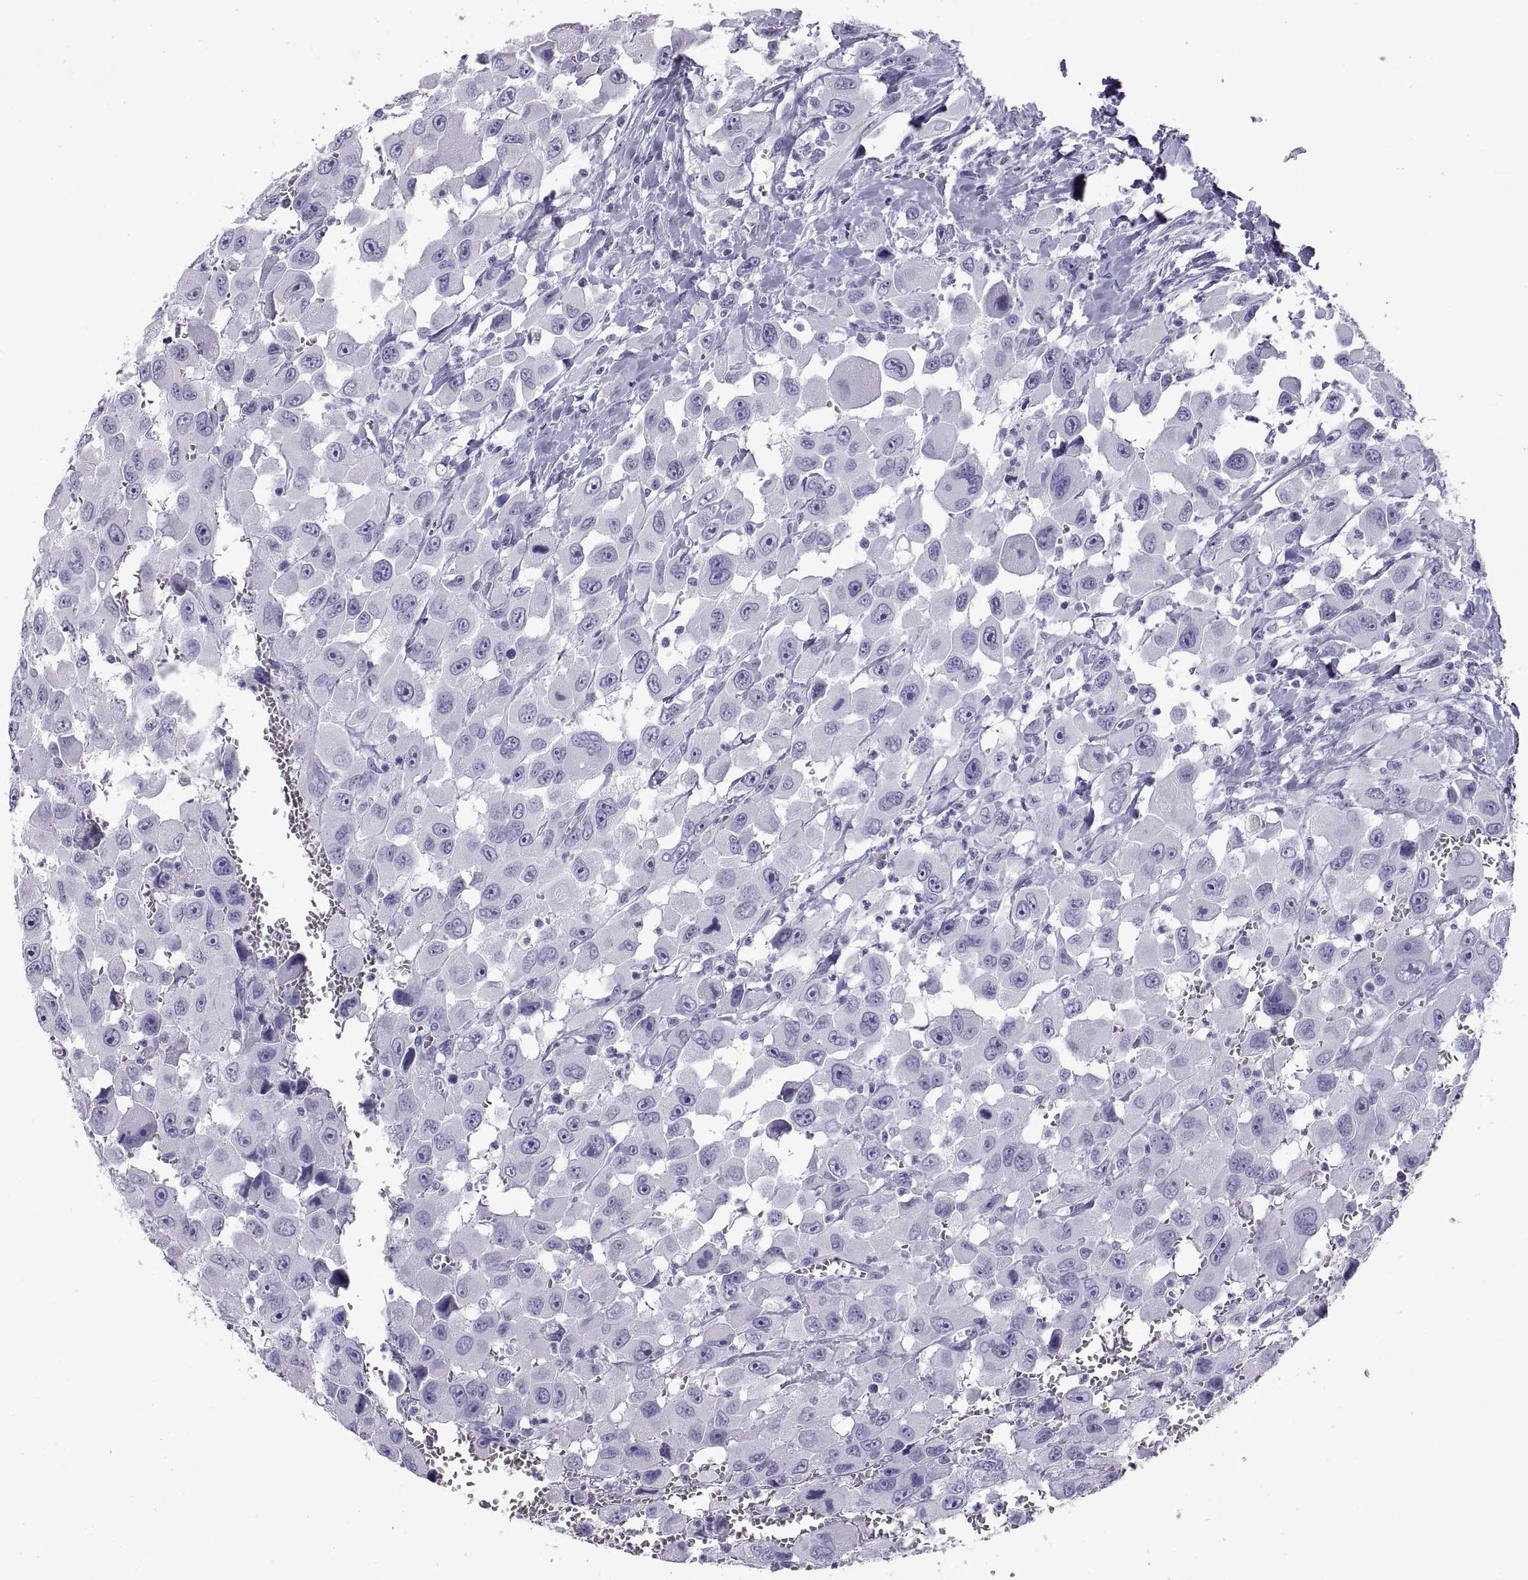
{"staining": {"intensity": "negative", "quantity": "none", "location": "none"}, "tissue": "head and neck cancer", "cell_type": "Tumor cells", "image_type": "cancer", "snomed": [{"axis": "morphology", "description": "Squamous cell carcinoma, NOS"}, {"axis": "morphology", "description": "Squamous cell carcinoma, metastatic, NOS"}, {"axis": "topography", "description": "Oral tissue"}, {"axis": "topography", "description": "Head-Neck"}], "caption": "Metastatic squamous cell carcinoma (head and neck) was stained to show a protein in brown. There is no significant staining in tumor cells.", "gene": "RLBP1", "patient": {"sex": "female", "age": 85}}